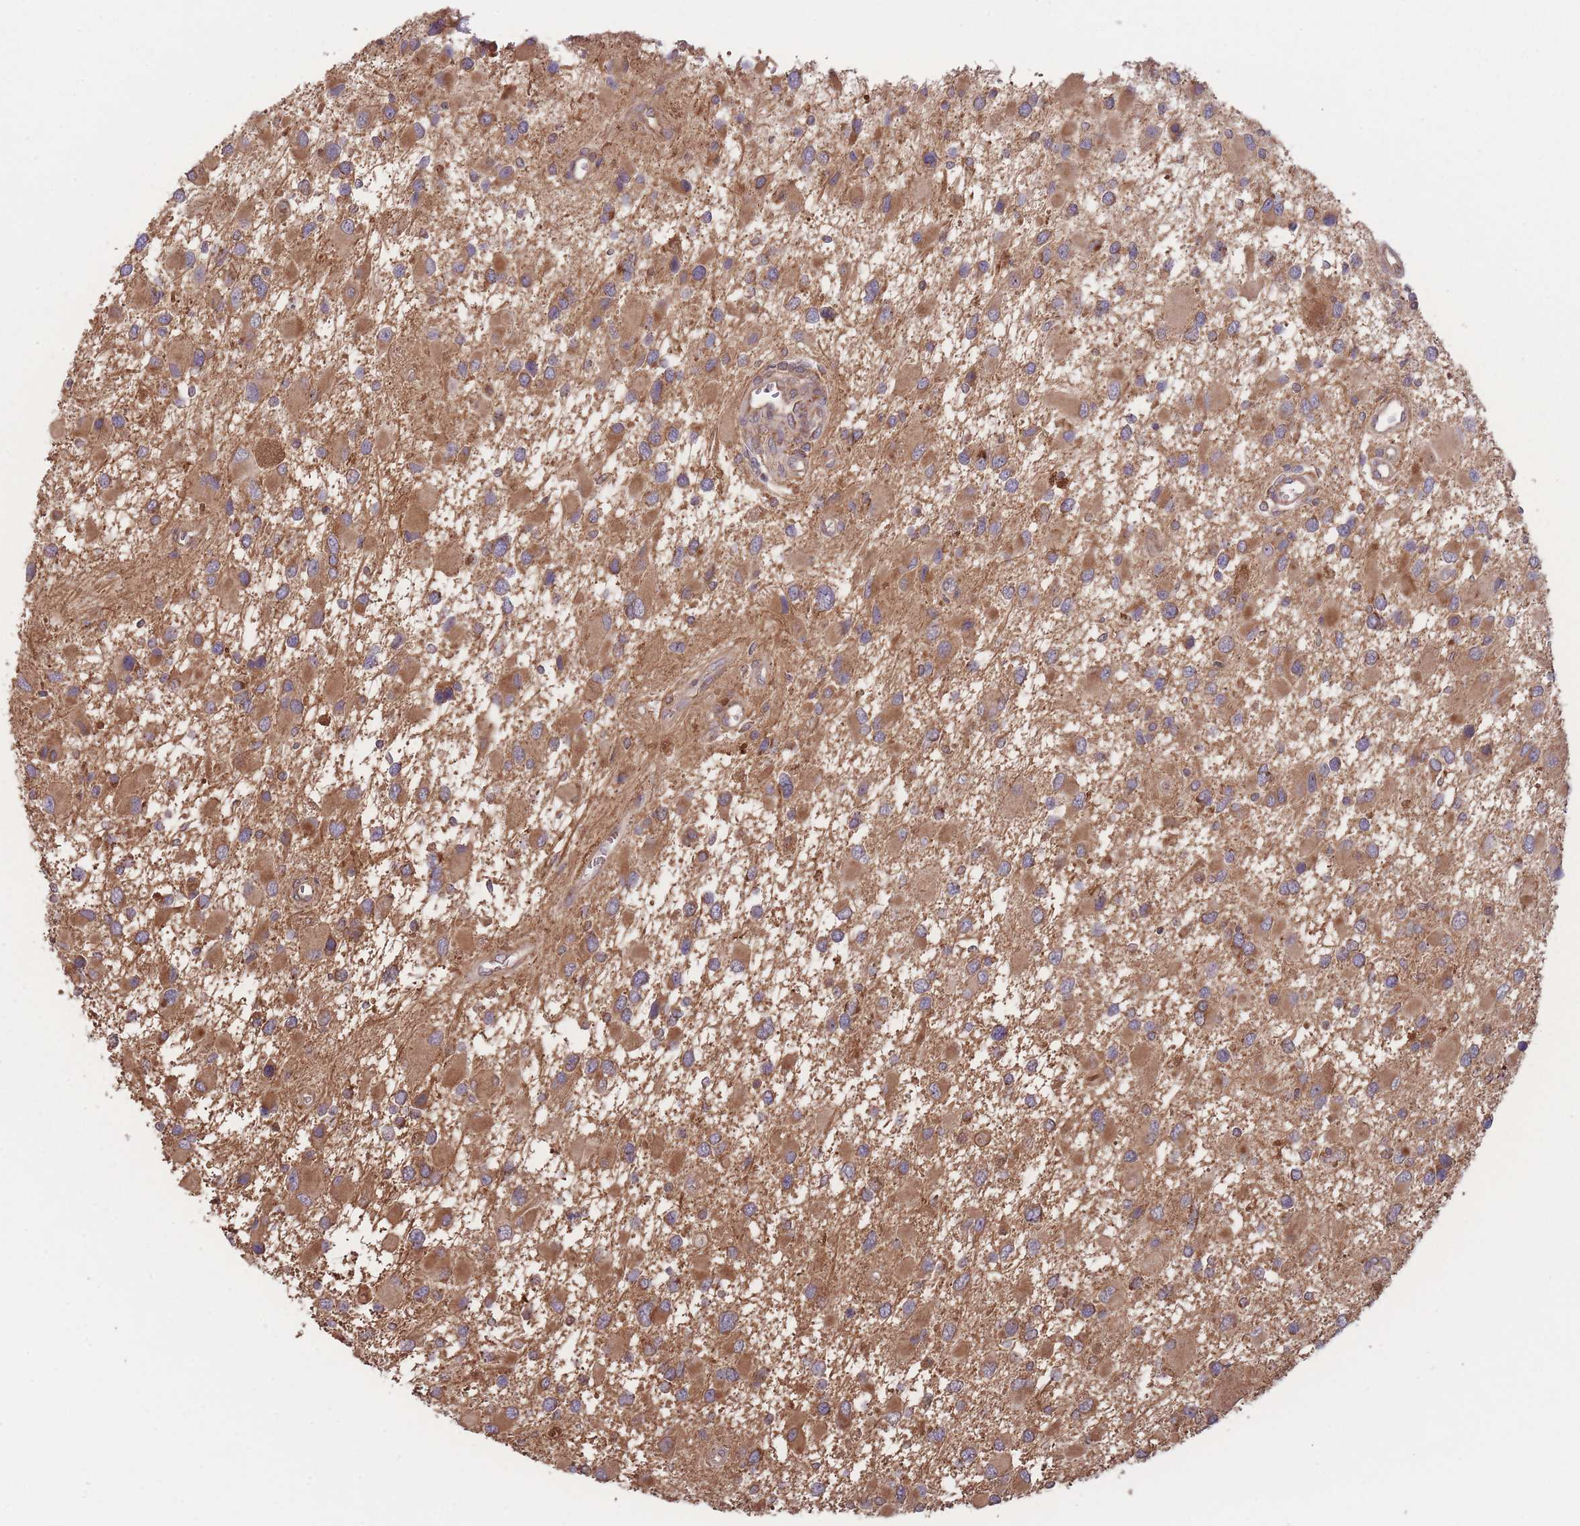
{"staining": {"intensity": "moderate", "quantity": ">75%", "location": "cytoplasmic/membranous"}, "tissue": "glioma", "cell_type": "Tumor cells", "image_type": "cancer", "snomed": [{"axis": "morphology", "description": "Glioma, malignant, High grade"}, {"axis": "topography", "description": "Brain"}], "caption": "Protein staining of high-grade glioma (malignant) tissue demonstrates moderate cytoplasmic/membranous staining in approximately >75% of tumor cells. The staining was performed using DAB (3,3'-diaminobenzidine), with brown indicating positive protein expression. Nuclei are stained blue with hematoxylin.", "gene": "ATP5MG", "patient": {"sex": "male", "age": 53}}